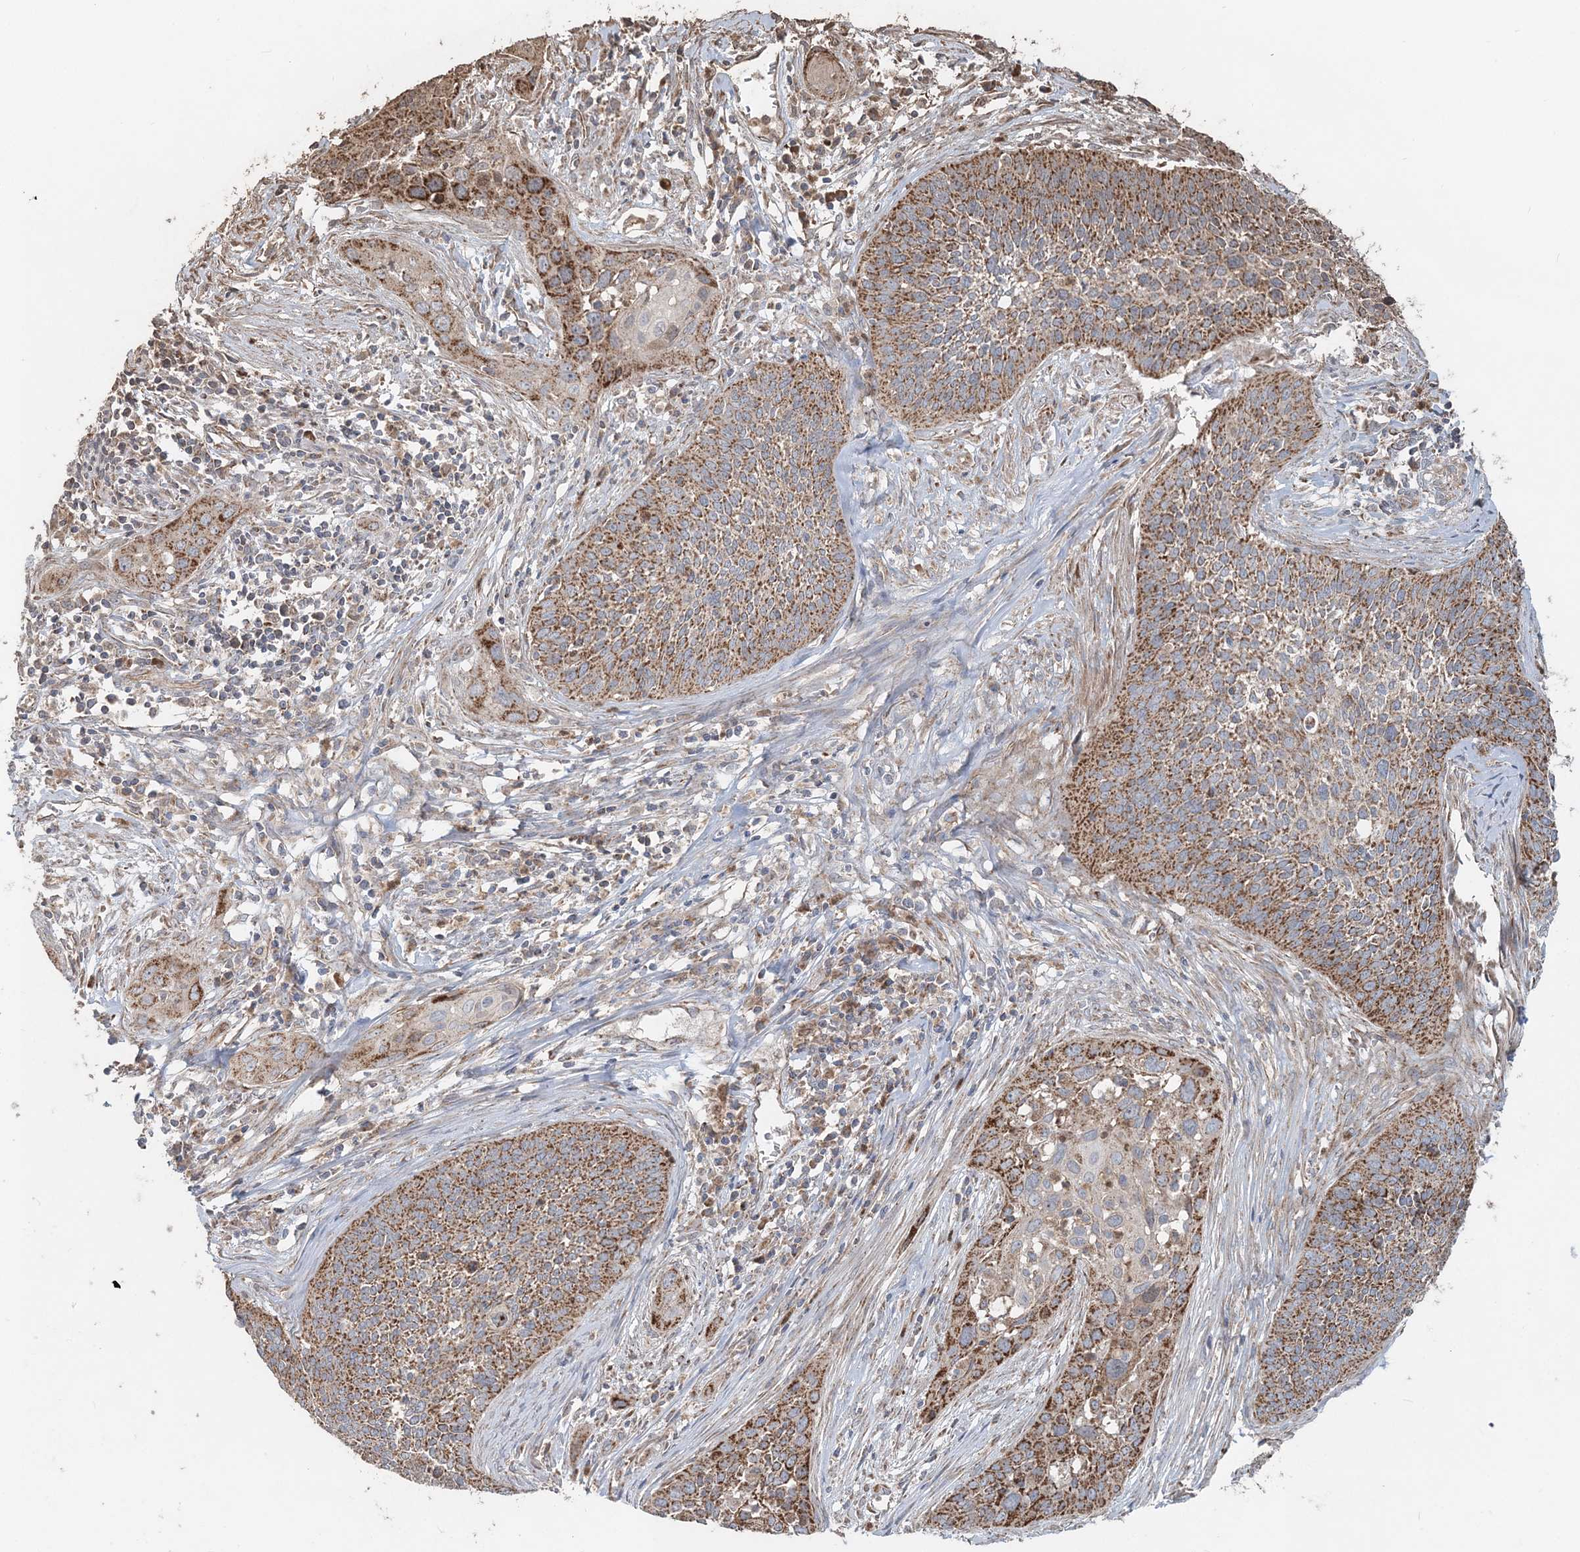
{"staining": {"intensity": "moderate", "quantity": ">75%", "location": "cytoplasmic/membranous"}, "tissue": "cervical cancer", "cell_type": "Tumor cells", "image_type": "cancer", "snomed": [{"axis": "morphology", "description": "Squamous cell carcinoma, NOS"}, {"axis": "topography", "description": "Cervix"}], "caption": "An IHC micrograph of tumor tissue is shown. Protein staining in brown highlights moderate cytoplasmic/membranous positivity in squamous cell carcinoma (cervical) within tumor cells.", "gene": "LRPPRC", "patient": {"sex": "female", "age": 34}}